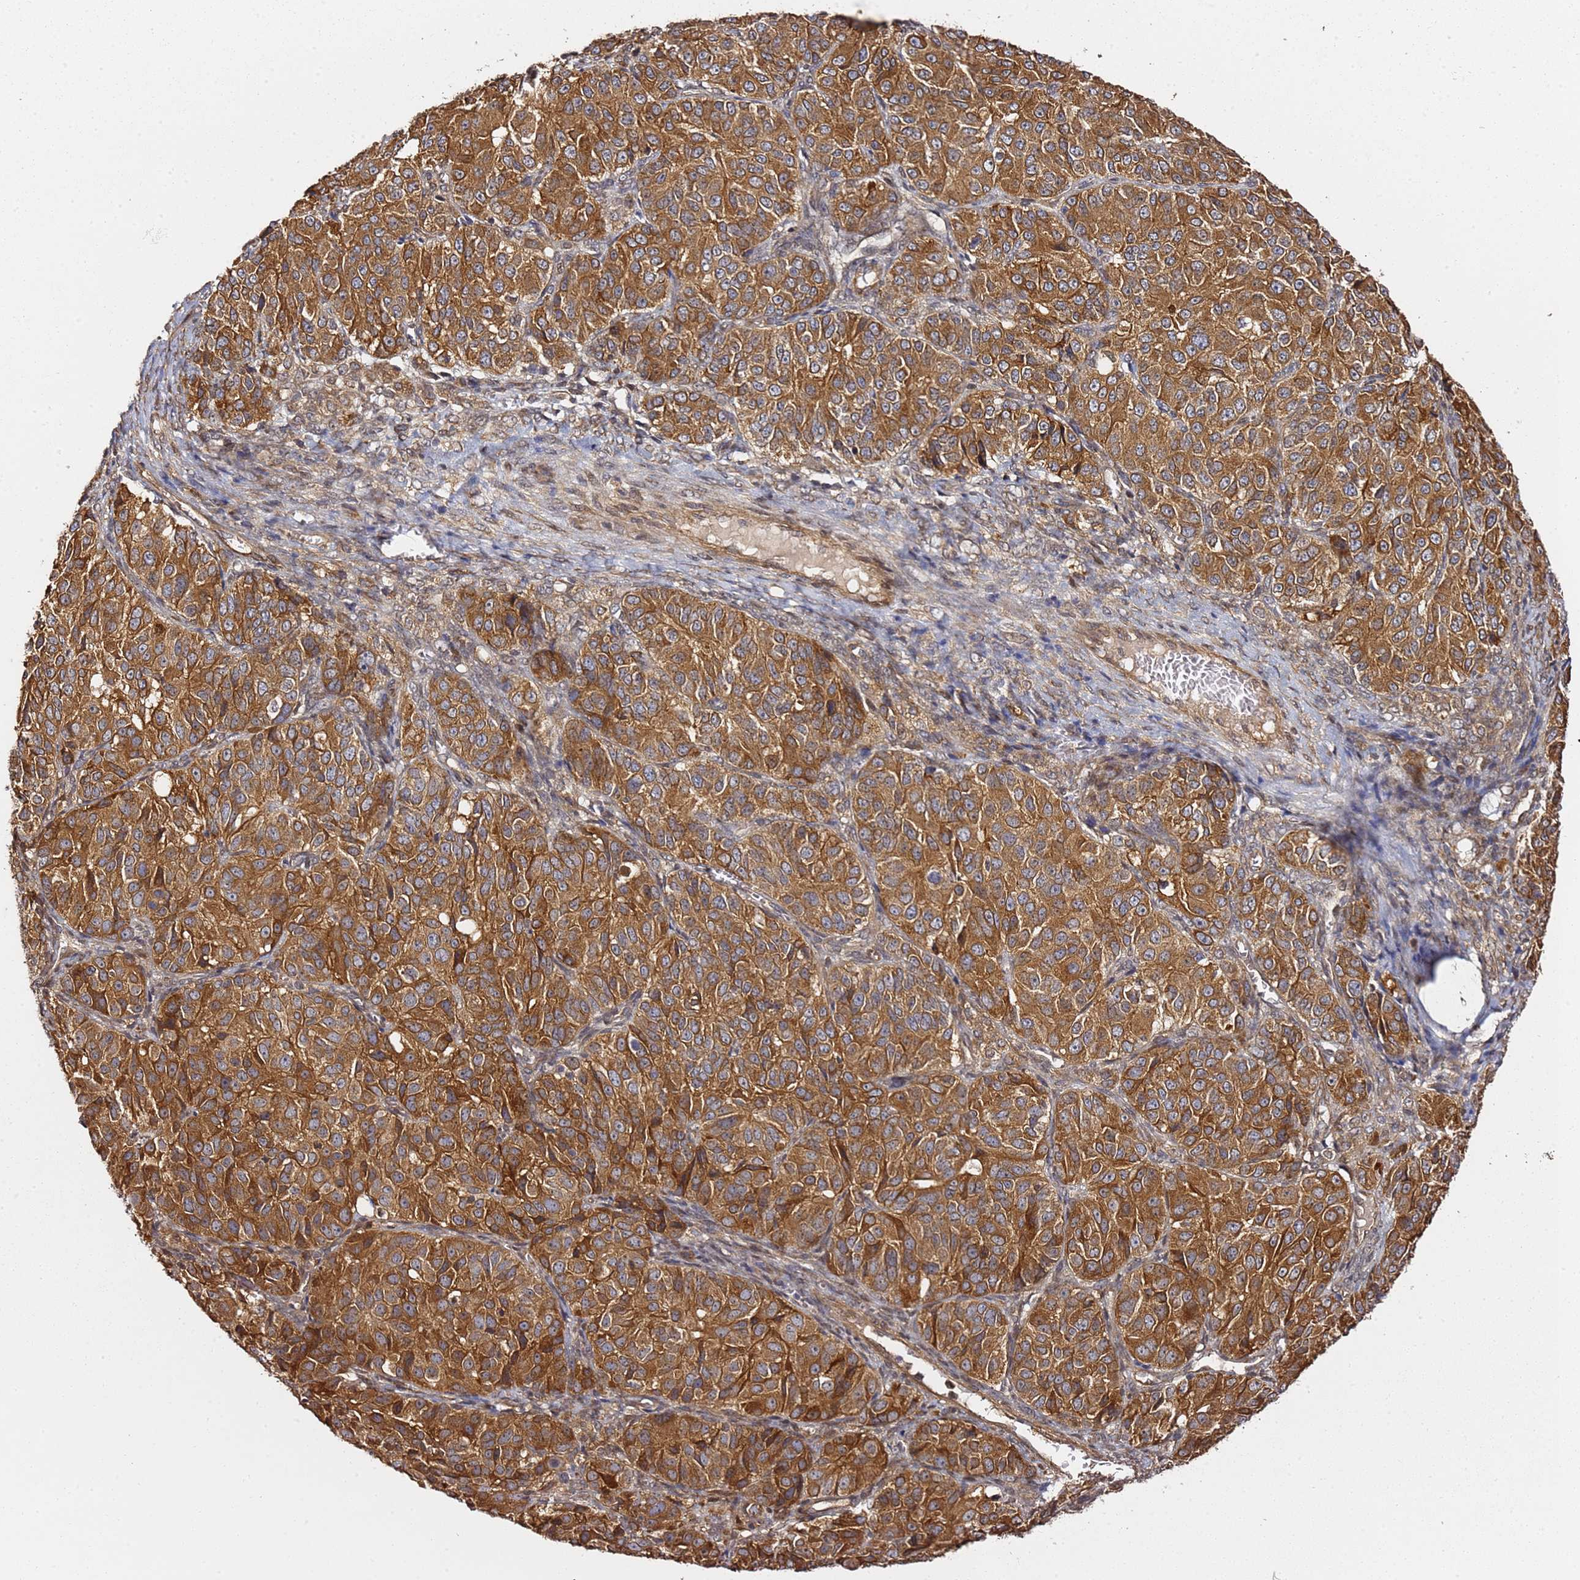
{"staining": {"intensity": "strong", "quantity": ">75%", "location": "cytoplasmic/membranous"}, "tissue": "ovarian cancer", "cell_type": "Tumor cells", "image_type": "cancer", "snomed": [{"axis": "morphology", "description": "Carcinoma, endometroid"}, {"axis": "topography", "description": "Ovary"}], "caption": "Ovarian endometroid carcinoma tissue exhibits strong cytoplasmic/membranous expression in about >75% of tumor cells", "gene": "PRKAB2", "patient": {"sex": "female", "age": 51}}